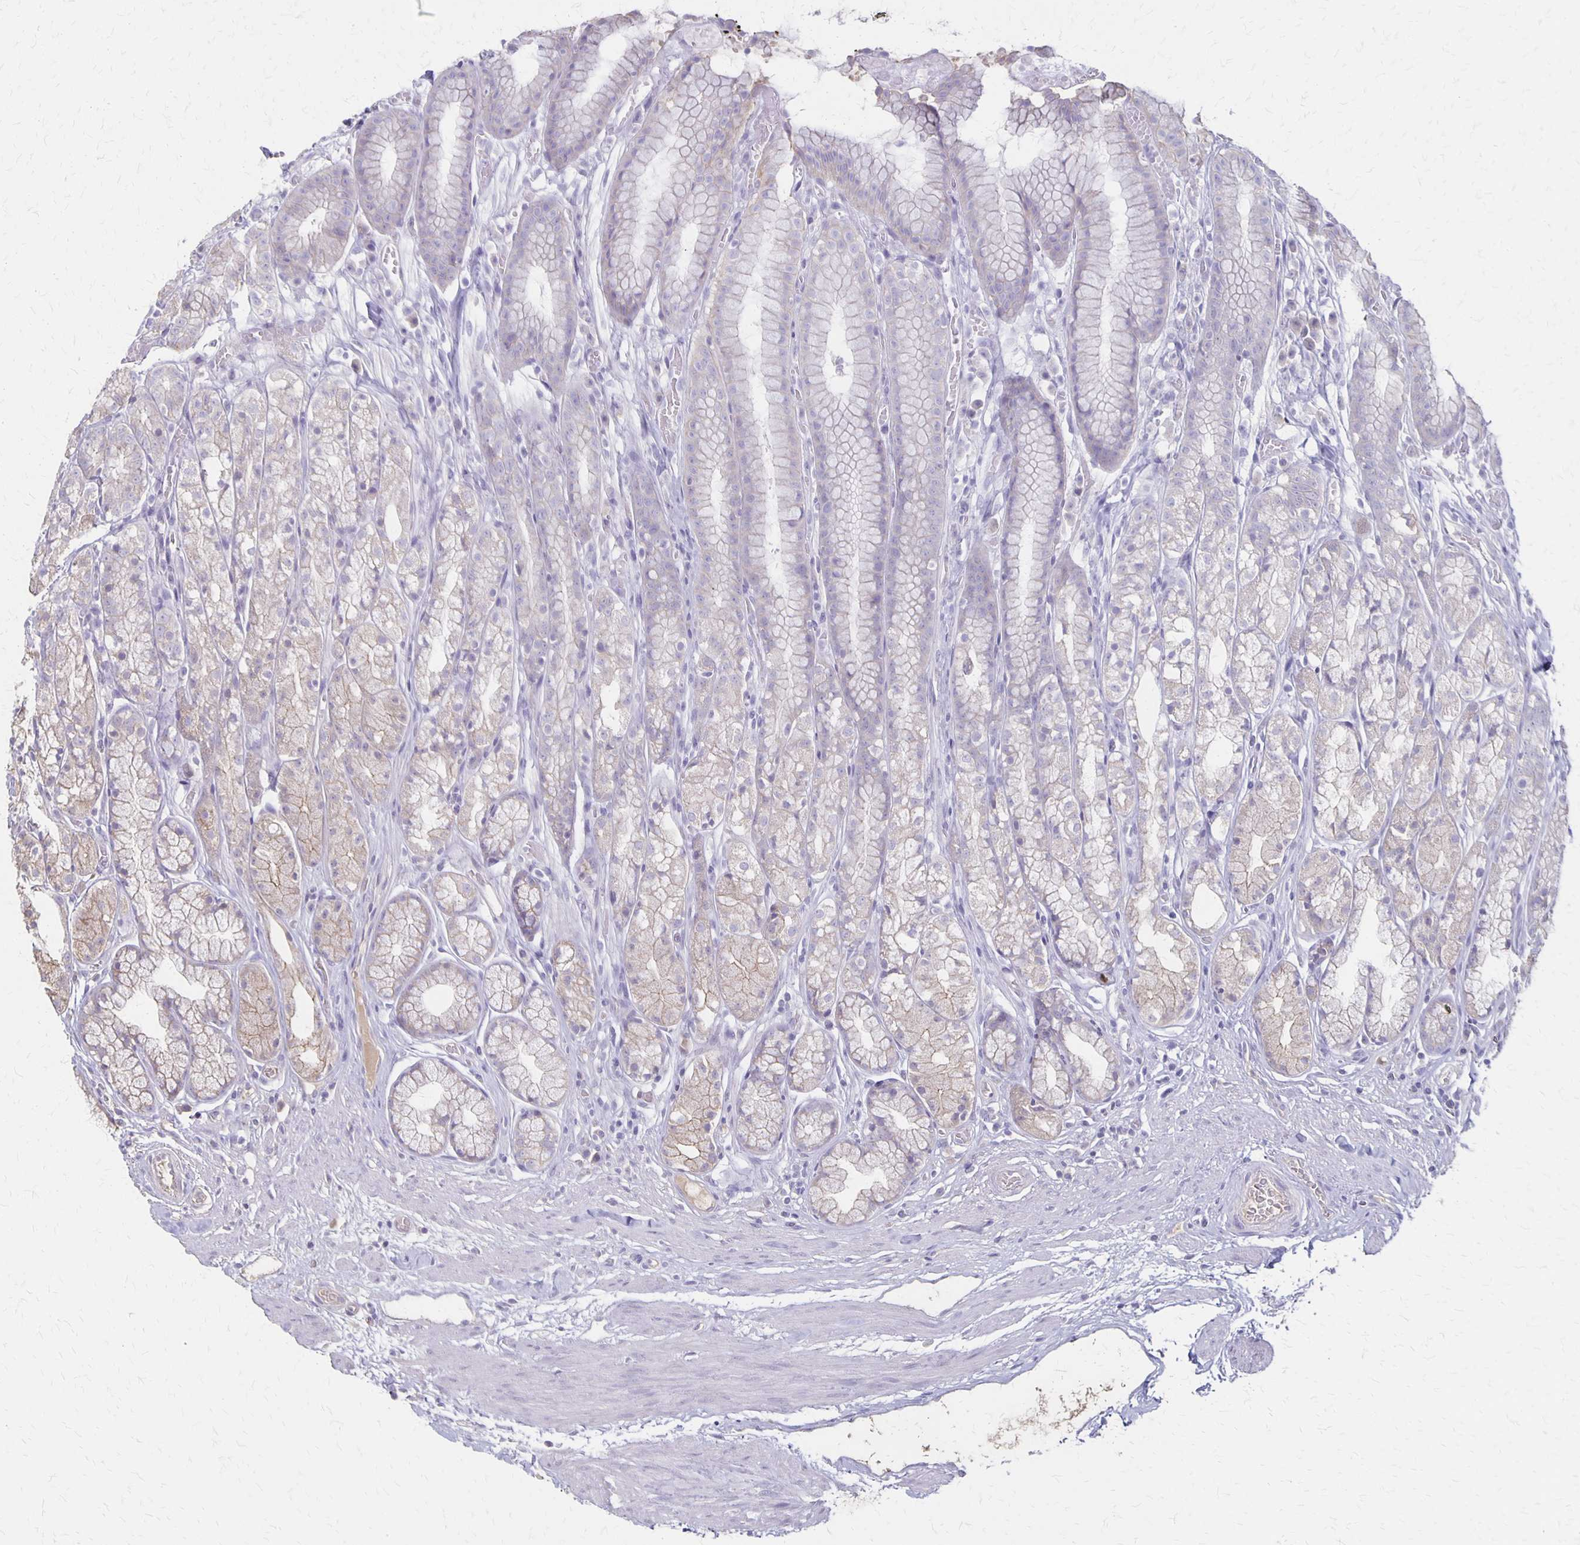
{"staining": {"intensity": "weak", "quantity": "<25%", "location": "cytoplasmic/membranous"}, "tissue": "stomach", "cell_type": "Glandular cells", "image_type": "normal", "snomed": [{"axis": "morphology", "description": "Normal tissue, NOS"}, {"axis": "topography", "description": "Smooth muscle"}, {"axis": "topography", "description": "Stomach"}], "caption": "DAB immunohistochemical staining of benign stomach reveals no significant positivity in glandular cells.", "gene": "PROM2", "patient": {"sex": "male", "age": 70}}